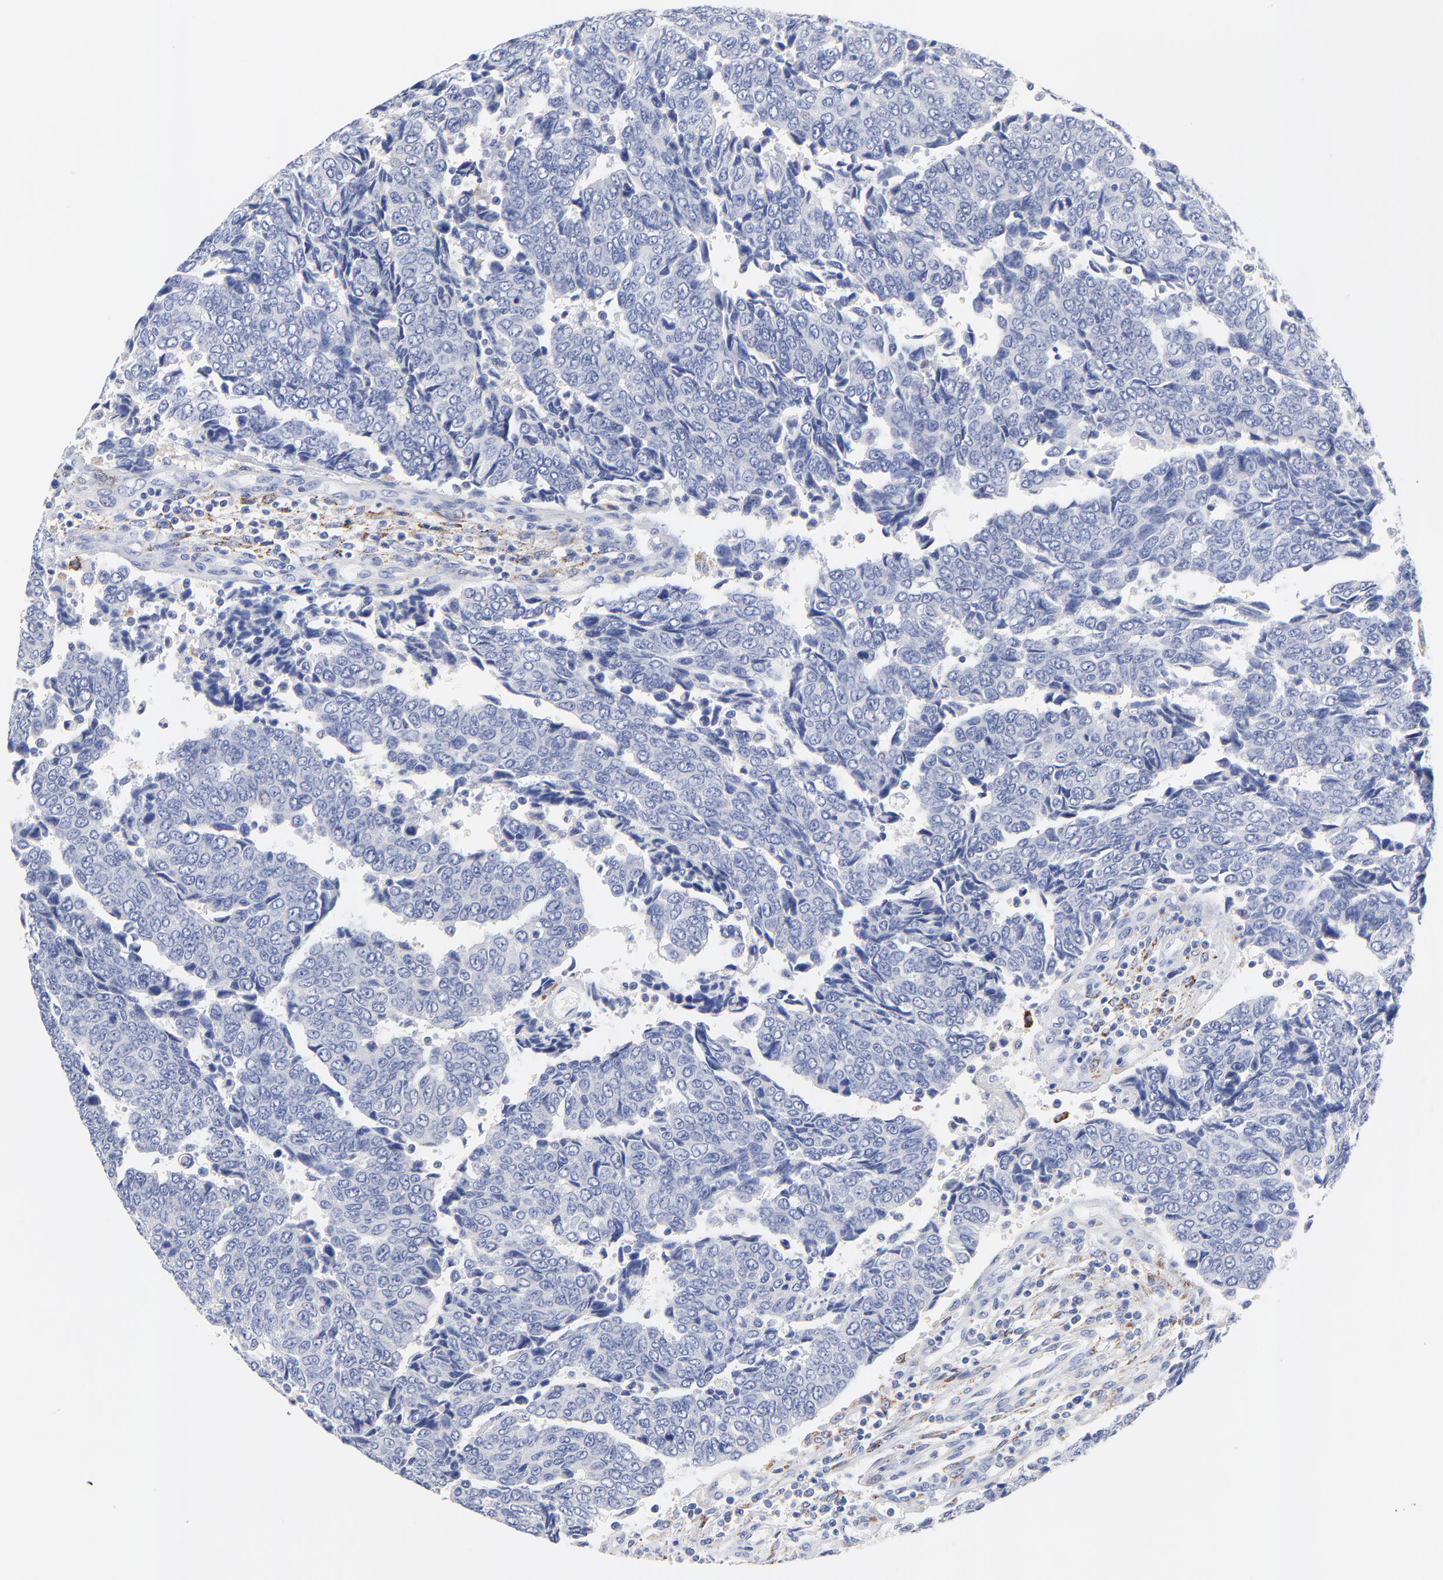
{"staining": {"intensity": "negative", "quantity": "none", "location": "none"}, "tissue": "urothelial cancer", "cell_type": "Tumor cells", "image_type": "cancer", "snomed": [{"axis": "morphology", "description": "Urothelial carcinoma, High grade"}, {"axis": "topography", "description": "Urinary bladder"}], "caption": "Immunohistochemistry (IHC) of high-grade urothelial carcinoma reveals no positivity in tumor cells.", "gene": "FBXO10", "patient": {"sex": "male", "age": 86}}